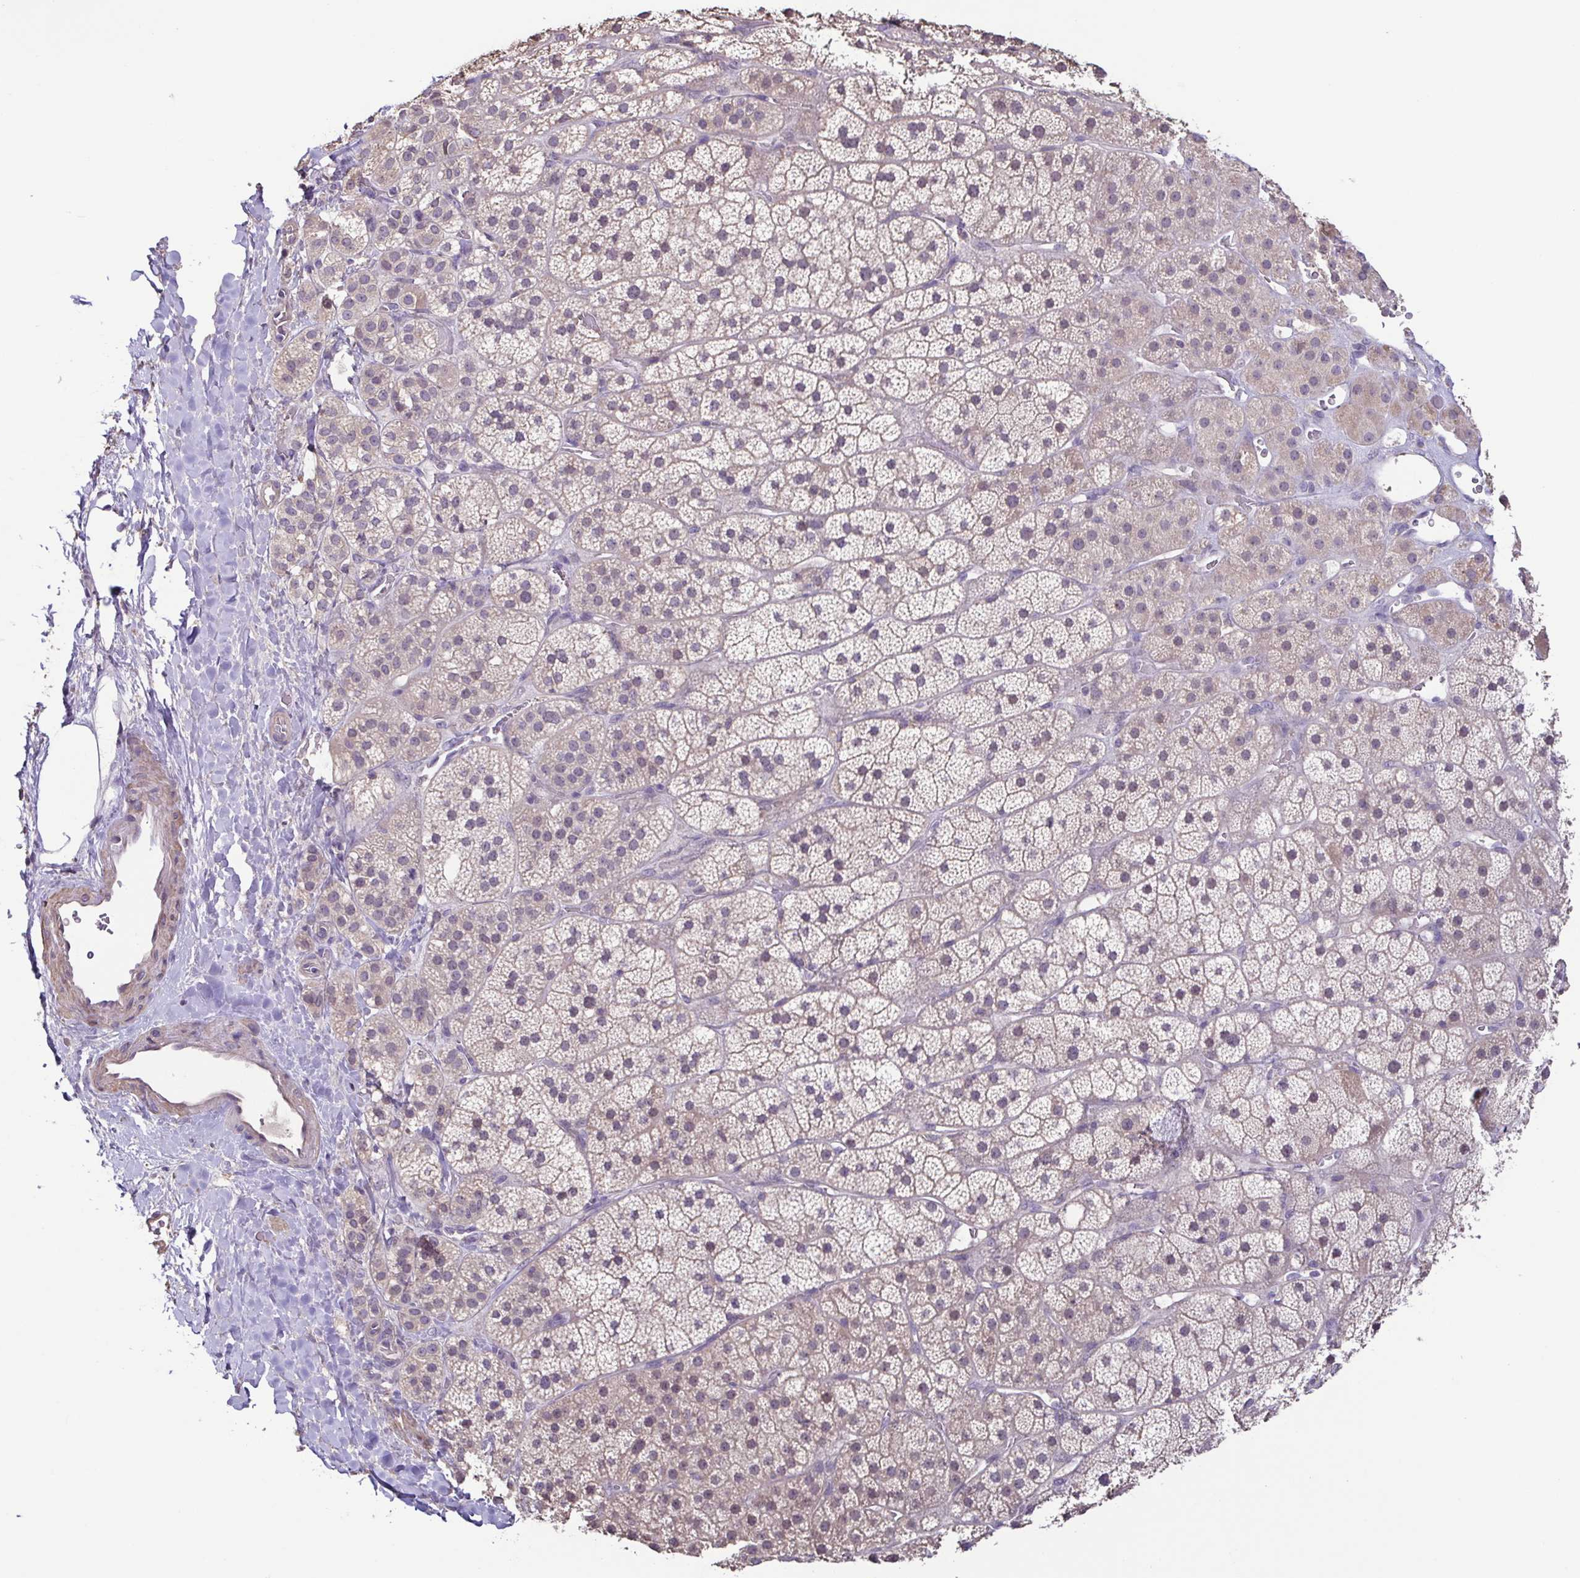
{"staining": {"intensity": "weak", "quantity": "25%-75%", "location": "cytoplasmic/membranous"}, "tissue": "adrenal gland", "cell_type": "Glandular cells", "image_type": "normal", "snomed": [{"axis": "morphology", "description": "Normal tissue, NOS"}, {"axis": "topography", "description": "Adrenal gland"}], "caption": "IHC photomicrograph of benign adrenal gland: adrenal gland stained using immunohistochemistry shows low levels of weak protein expression localized specifically in the cytoplasmic/membranous of glandular cells, appearing as a cytoplasmic/membranous brown color.", "gene": "ACTRT2", "patient": {"sex": "male", "age": 57}}